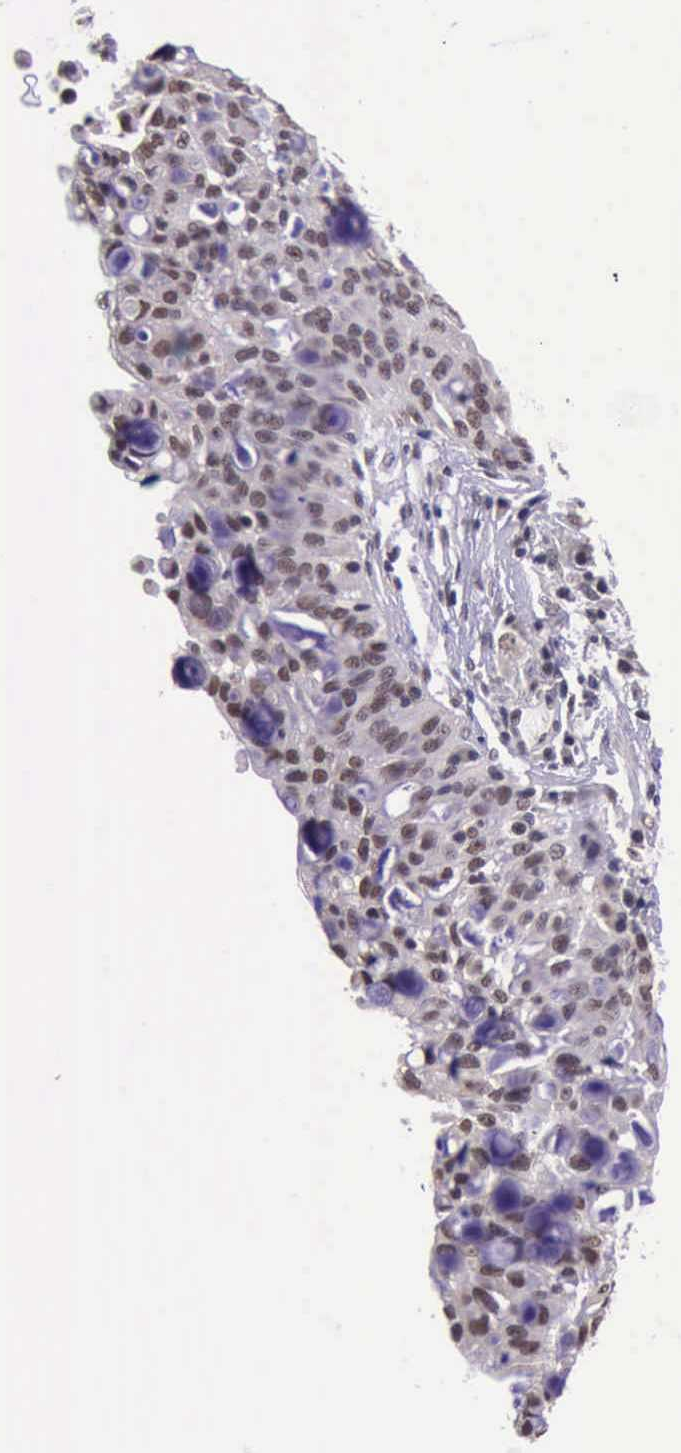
{"staining": {"intensity": "weak", "quantity": "25%-75%", "location": "nuclear"}, "tissue": "lung cancer", "cell_type": "Tumor cells", "image_type": "cancer", "snomed": [{"axis": "morphology", "description": "Adenocarcinoma, NOS"}, {"axis": "topography", "description": "Lung"}], "caption": "Weak nuclear protein staining is identified in approximately 25%-75% of tumor cells in lung cancer.", "gene": "PRPF39", "patient": {"sex": "female", "age": 44}}